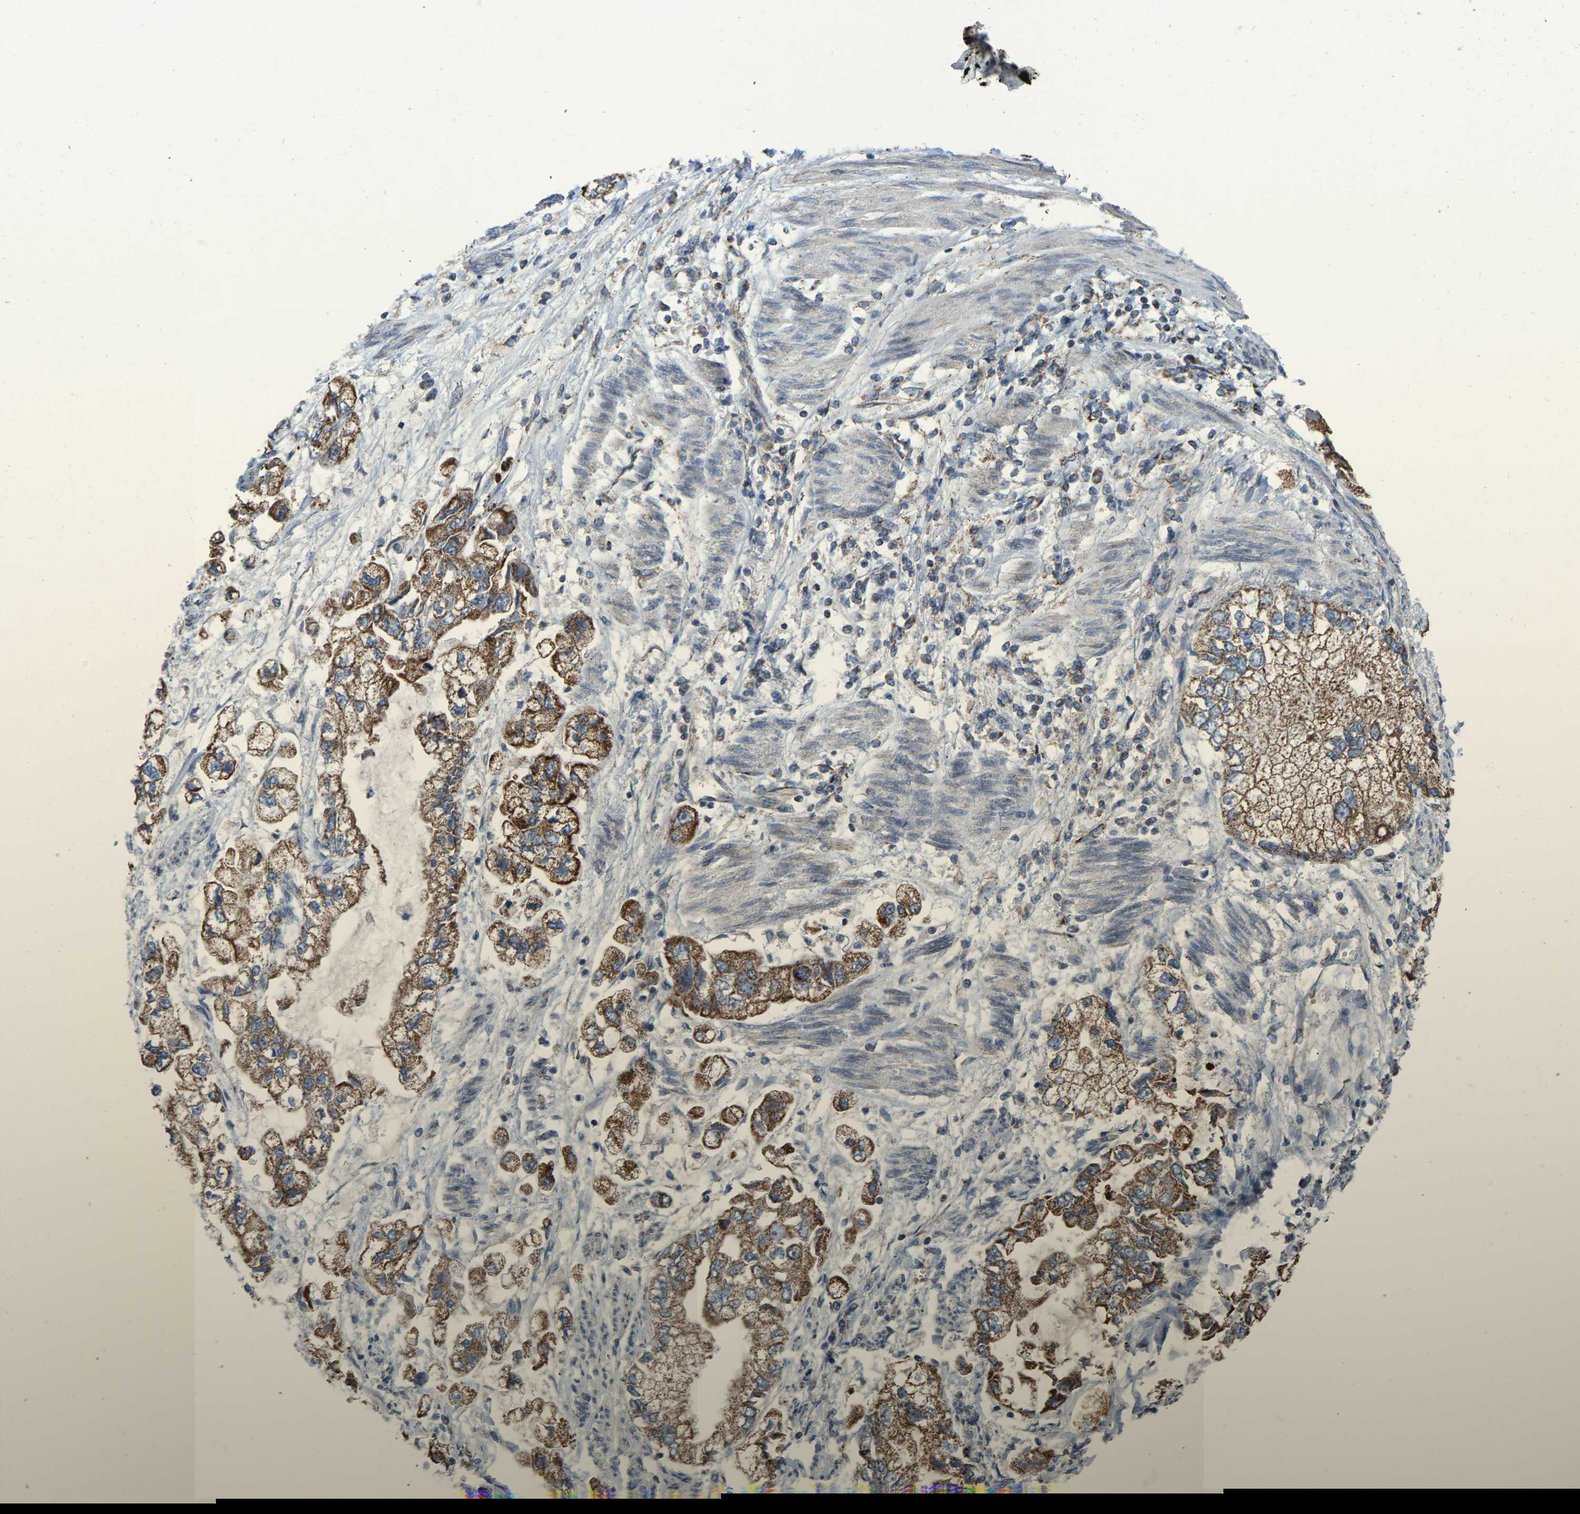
{"staining": {"intensity": "moderate", "quantity": ">75%", "location": "cytoplasmic/membranous"}, "tissue": "stomach cancer", "cell_type": "Tumor cells", "image_type": "cancer", "snomed": [{"axis": "morphology", "description": "Normal tissue, NOS"}, {"axis": "morphology", "description": "Adenocarcinoma, NOS"}, {"axis": "topography", "description": "Stomach"}], "caption": "A histopathology image of stomach cancer stained for a protein reveals moderate cytoplasmic/membranous brown staining in tumor cells. Ihc stains the protein in brown and the nuclei are stained blue.", "gene": "BCL10", "patient": {"sex": "male", "age": 62}}